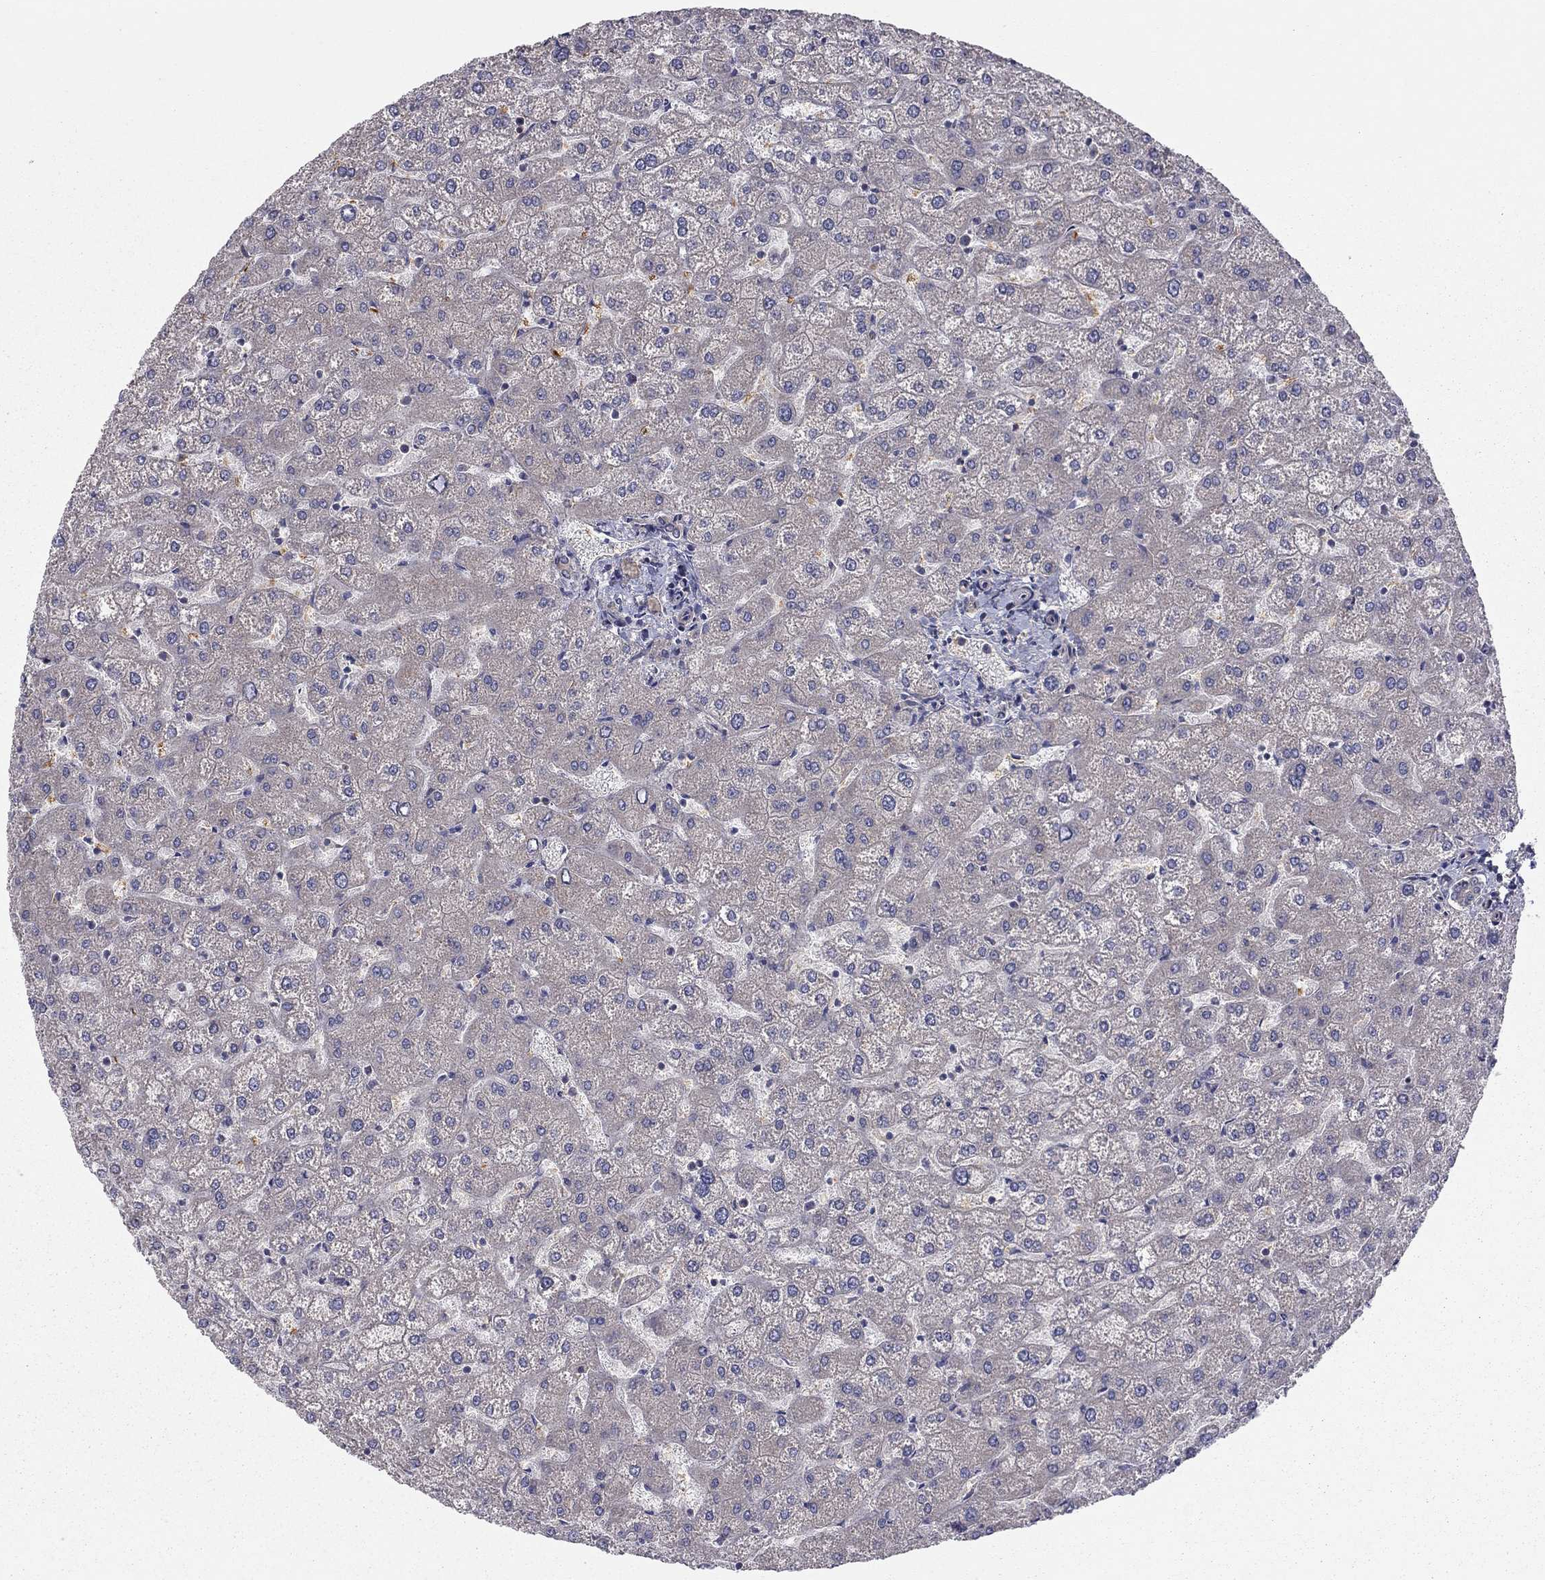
{"staining": {"intensity": "negative", "quantity": "none", "location": "none"}, "tissue": "liver", "cell_type": "Cholangiocytes", "image_type": "normal", "snomed": [{"axis": "morphology", "description": "Normal tissue, NOS"}, {"axis": "topography", "description": "Liver"}], "caption": "Image shows no protein staining in cholangiocytes of unremarkable liver.", "gene": "RNF123", "patient": {"sex": "female", "age": 32}}